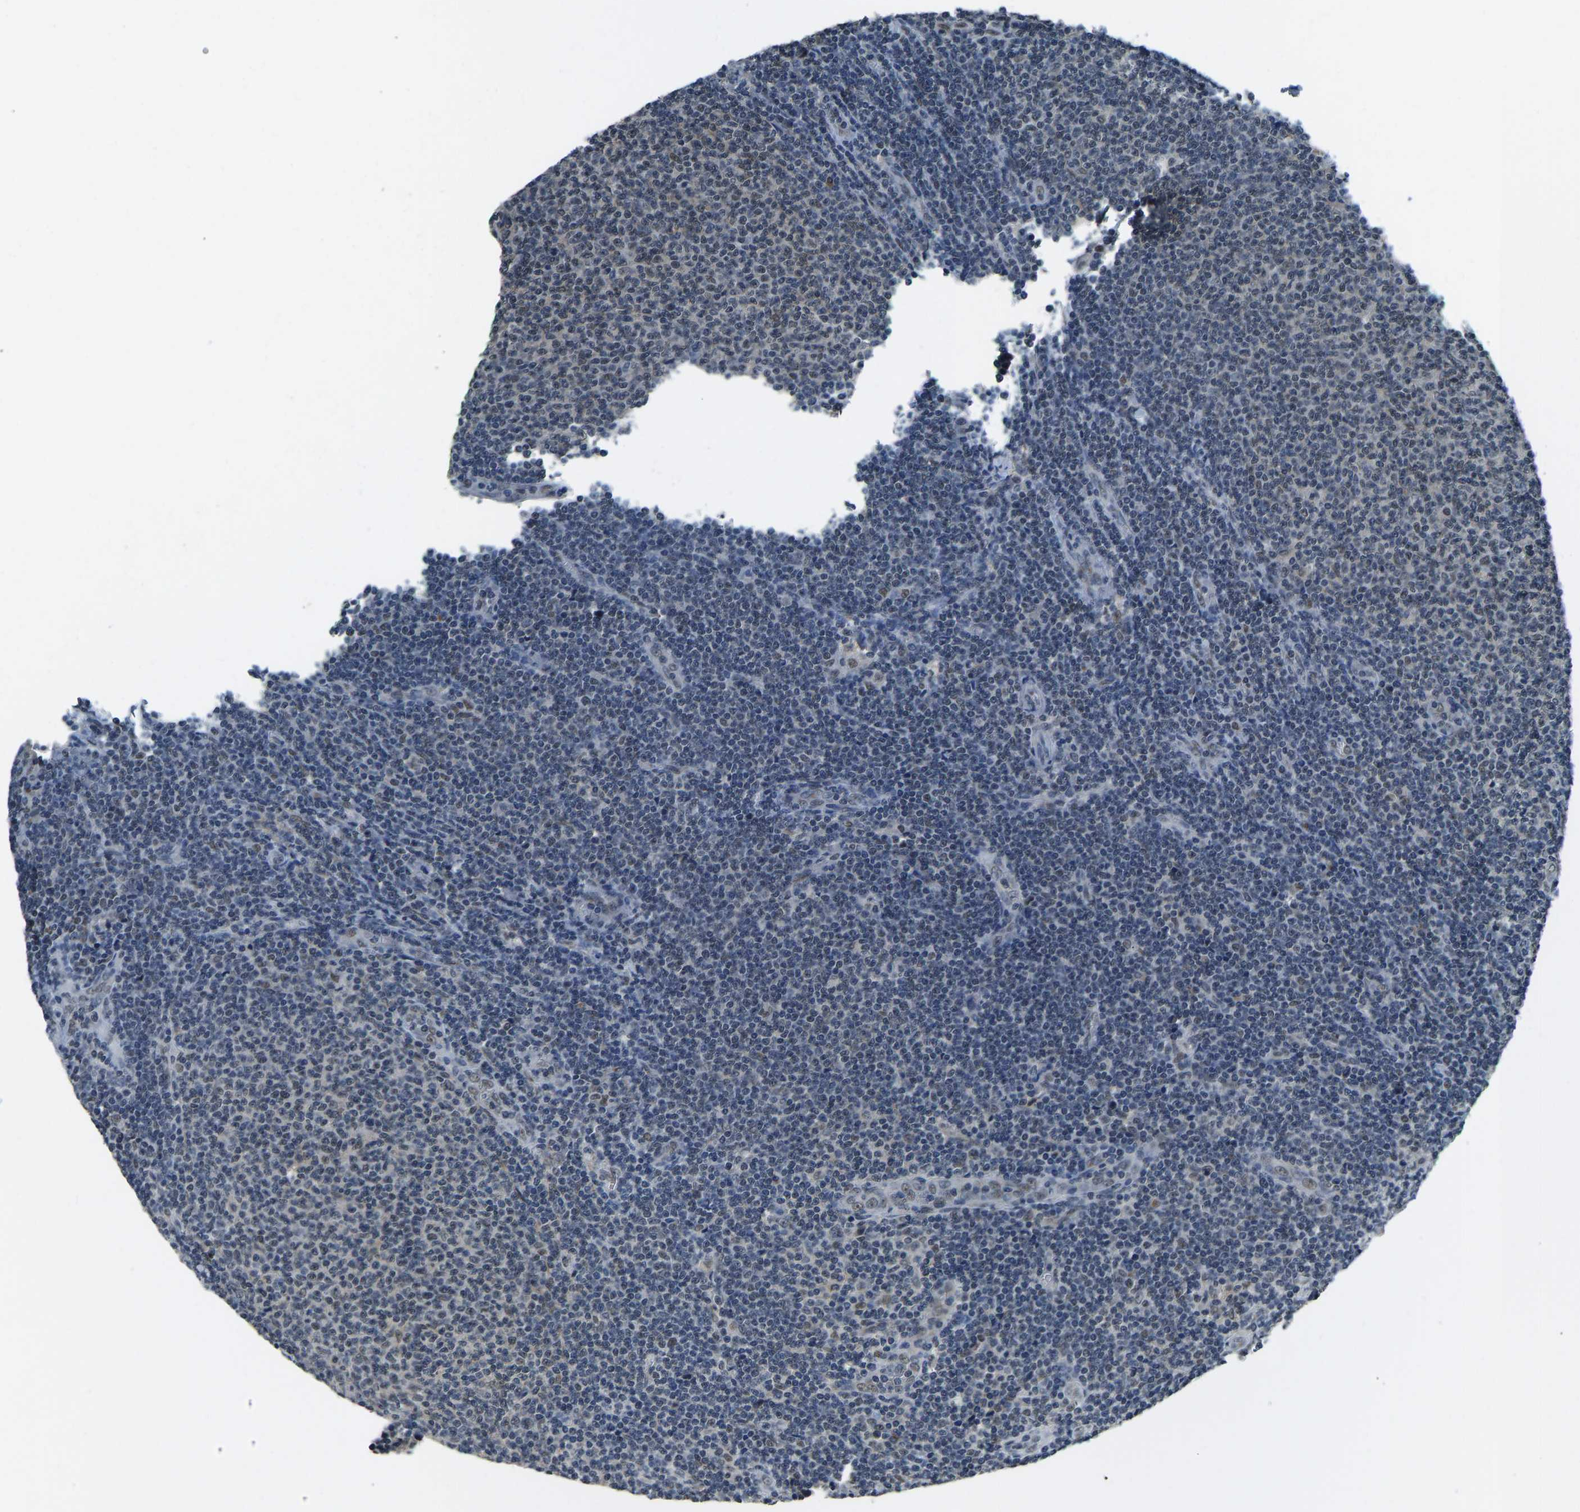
{"staining": {"intensity": "negative", "quantity": "none", "location": "none"}, "tissue": "lymphoma", "cell_type": "Tumor cells", "image_type": "cancer", "snomed": [{"axis": "morphology", "description": "Malignant lymphoma, non-Hodgkin's type, Low grade"}, {"axis": "topography", "description": "Lymph node"}], "caption": "DAB immunohistochemical staining of human lymphoma exhibits no significant positivity in tumor cells.", "gene": "TOX4", "patient": {"sex": "male", "age": 66}}